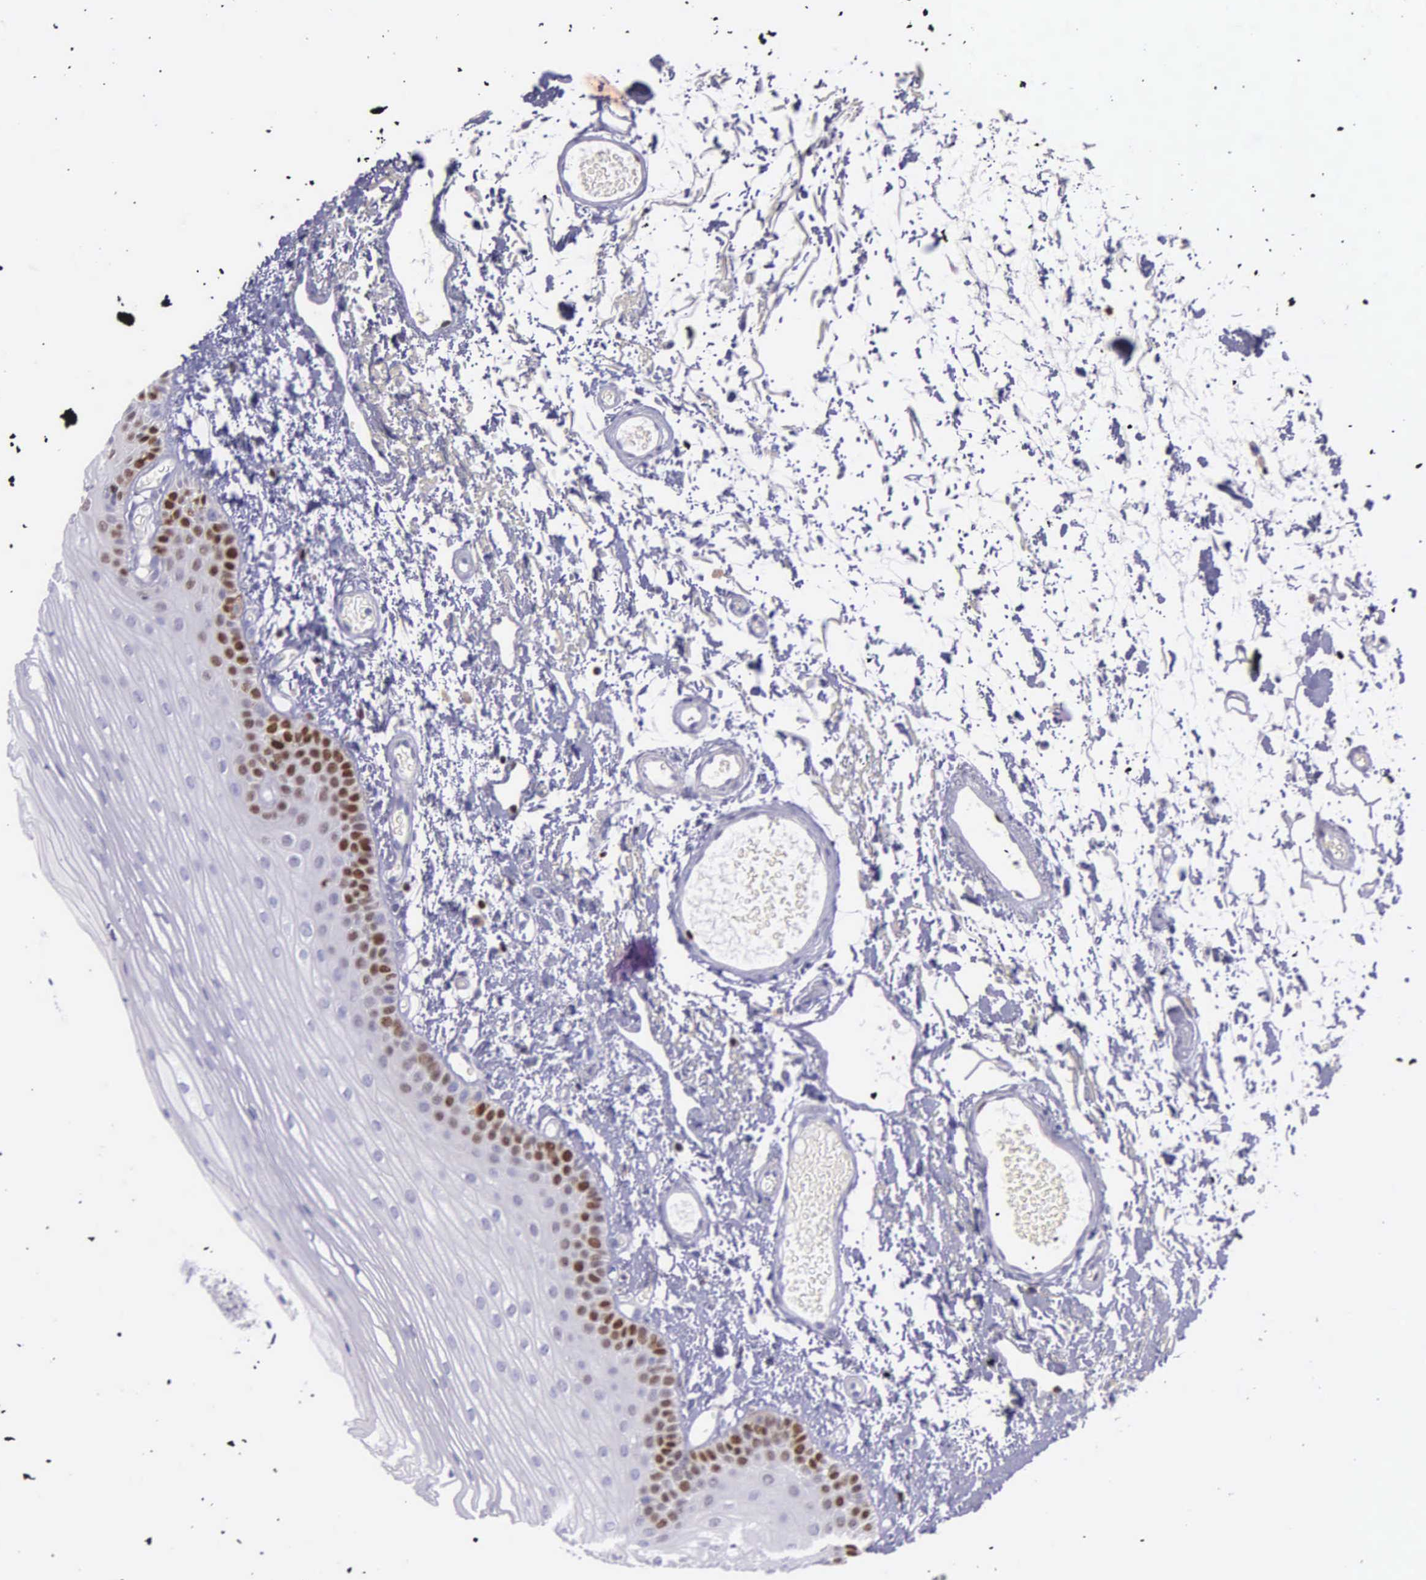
{"staining": {"intensity": "strong", "quantity": "<25%", "location": "nuclear"}, "tissue": "oral mucosa", "cell_type": "Squamous epithelial cells", "image_type": "normal", "snomed": [{"axis": "morphology", "description": "Normal tissue, NOS"}, {"axis": "topography", "description": "Oral tissue"}], "caption": "Normal oral mucosa demonstrates strong nuclear positivity in approximately <25% of squamous epithelial cells.", "gene": "MCM5", "patient": {"sex": "male", "age": 52}}